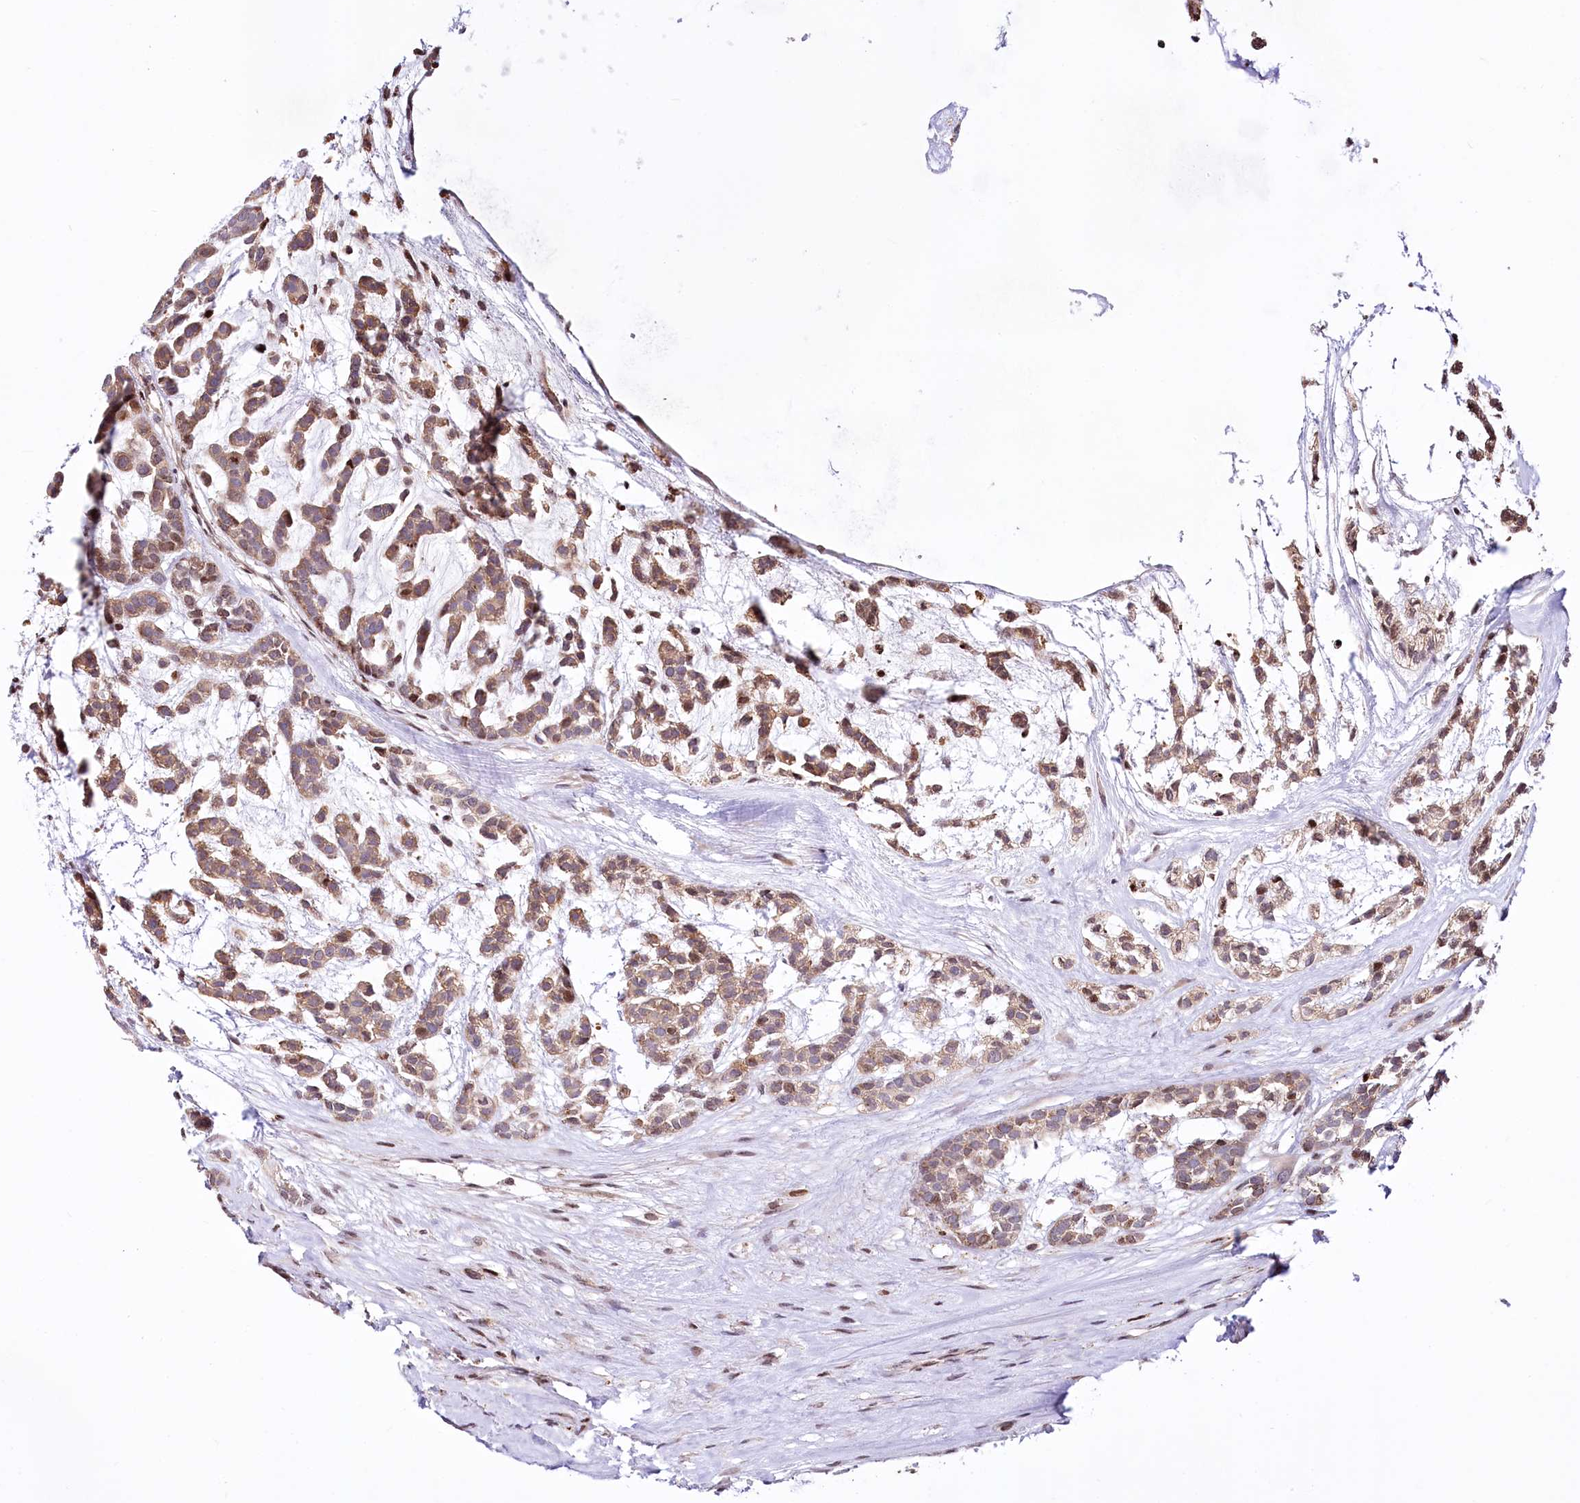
{"staining": {"intensity": "moderate", "quantity": "25%-75%", "location": "cytoplasmic/membranous"}, "tissue": "head and neck cancer", "cell_type": "Tumor cells", "image_type": "cancer", "snomed": [{"axis": "morphology", "description": "Adenocarcinoma, NOS"}, {"axis": "morphology", "description": "Adenoma, NOS"}, {"axis": "topography", "description": "Head-Neck"}], "caption": "Protein expression analysis of head and neck cancer displays moderate cytoplasmic/membranous expression in about 25%-75% of tumor cells.", "gene": "ZFYVE27", "patient": {"sex": "female", "age": 55}}